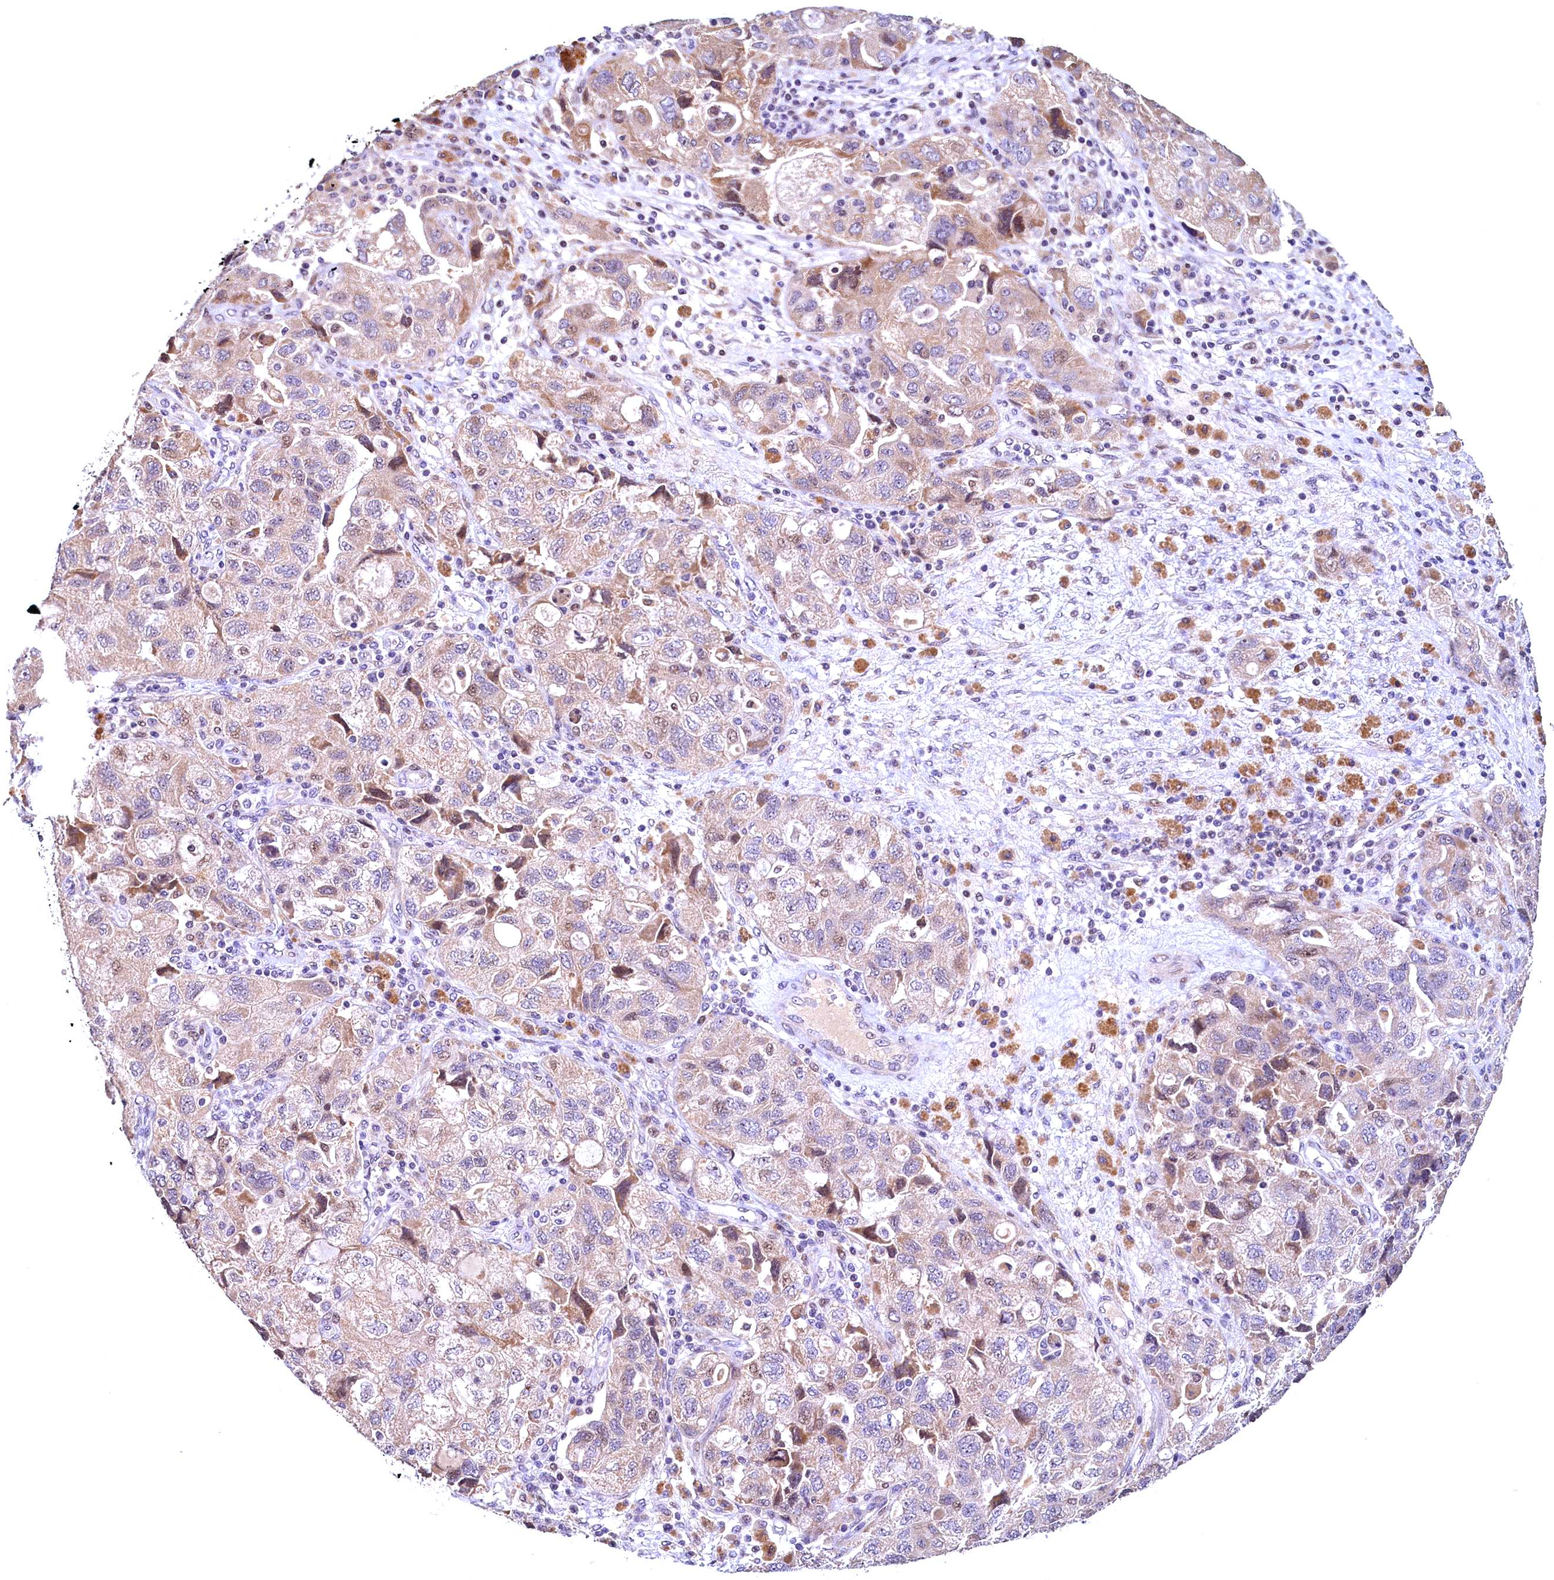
{"staining": {"intensity": "moderate", "quantity": "<25%", "location": "cytoplasmic/membranous,nuclear"}, "tissue": "ovarian cancer", "cell_type": "Tumor cells", "image_type": "cancer", "snomed": [{"axis": "morphology", "description": "Carcinoma, NOS"}, {"axis": "morphology", "description": "Cystadenocarcinoma, serous, NOS"}, {"axis": "topography", "description": "Ovary"}], "caption": "Immunohistochemical staining of human ovarian serous cystadenocarcinoma exhibits moderate cytoplasmic/membranous and nuclear protein expression in about <25% of tumor cells.", "gene": "LATS2", "patient": {"sex": "female", "age": 69}}